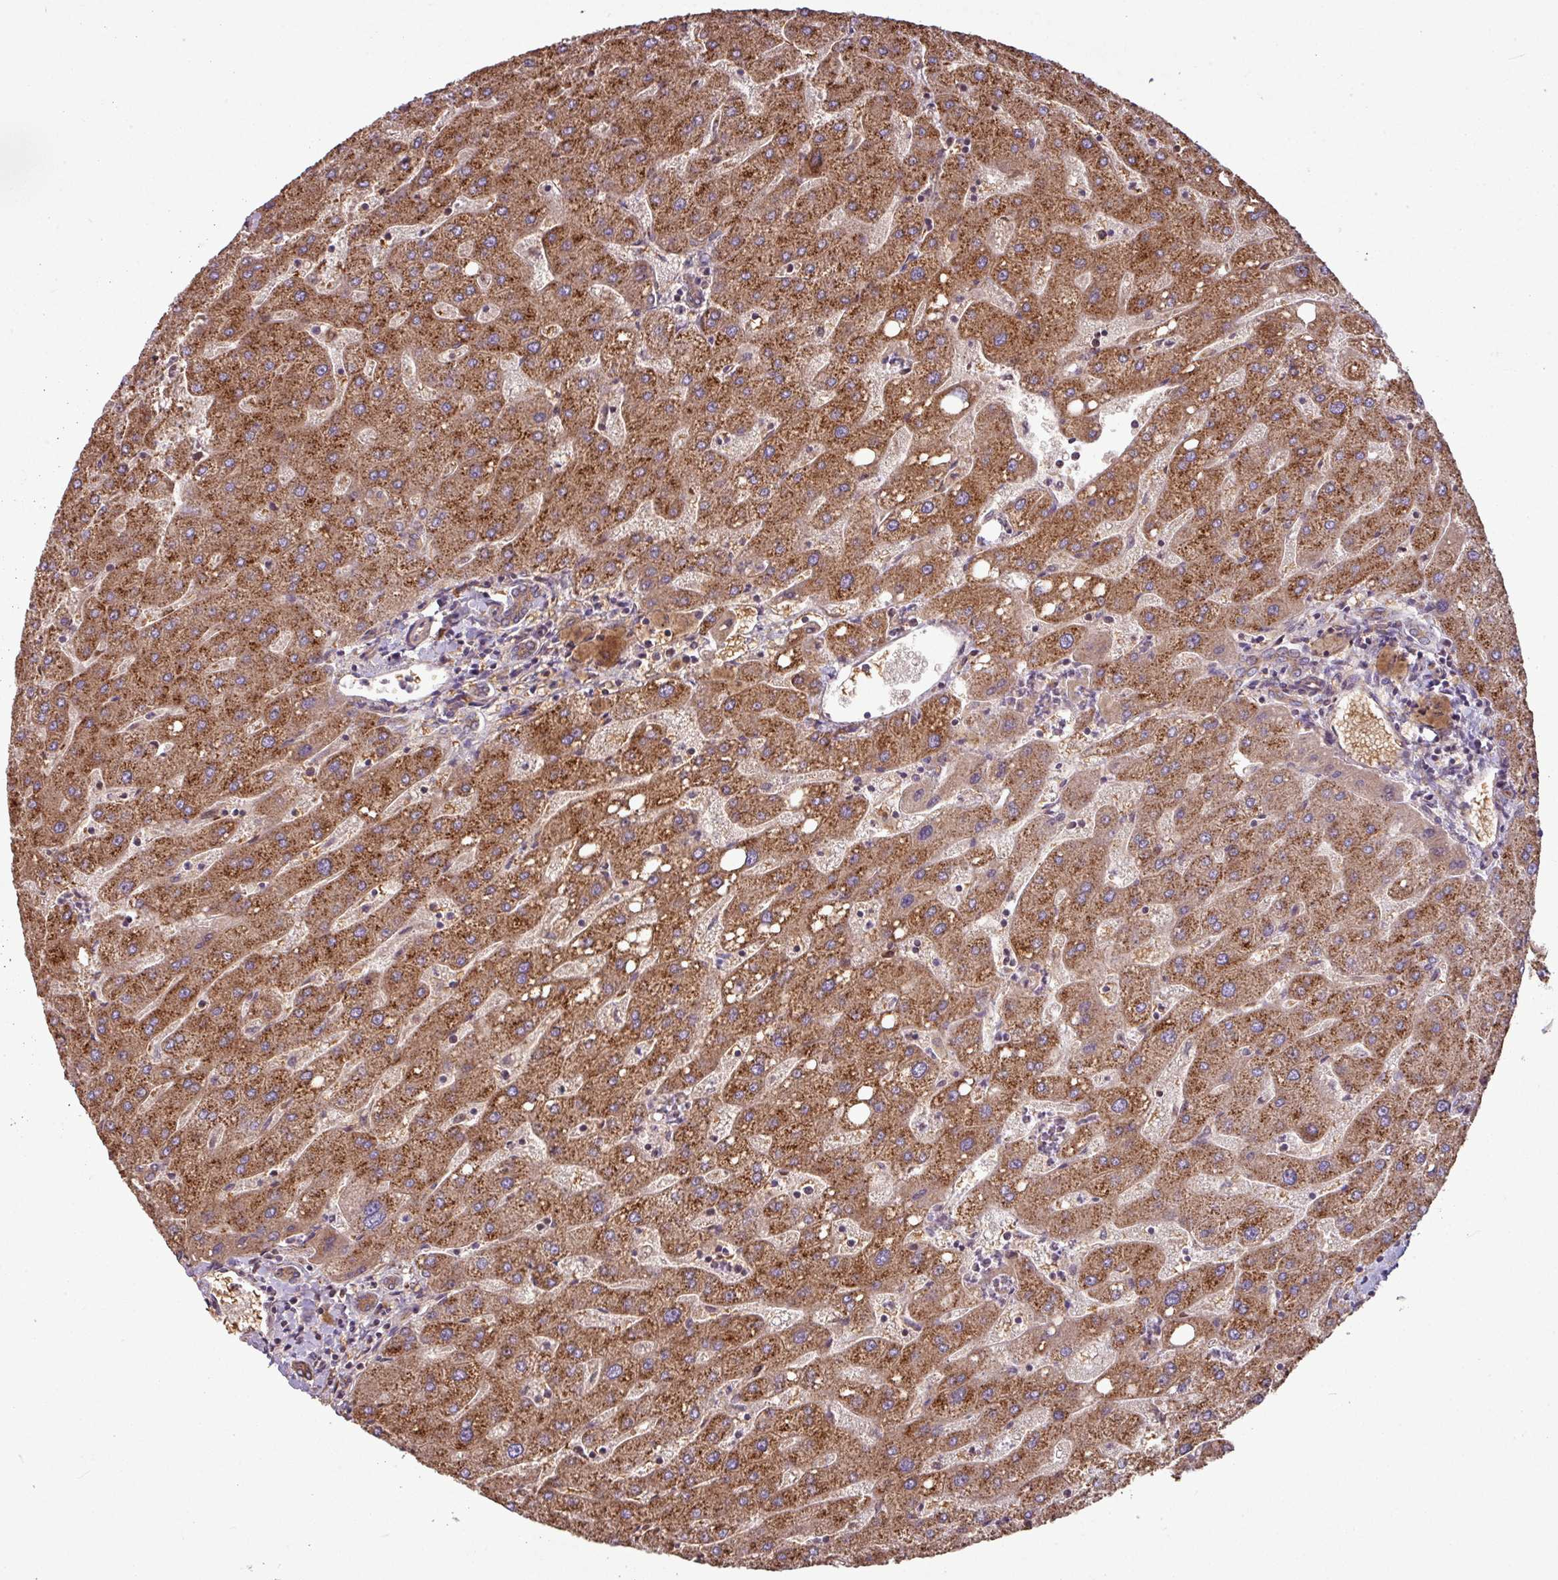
{"staining": {"intensity": "weak", "quantity": ">75%", "location": "cytoplasmic/membranous"}, "tissue": "liver", "cell_type": "Cholangiocytes", "image_type": "normal", "snomed": [{"axis": "morphology", "description": "Normal tissue, NOS"}, {"axis": "topography", "description": "Liver"}], "caption": "About >75% of cholangiocytes in benign liver exhibit weak cytoplasmic/membranous protein expression as visualized by brown immunohistochemical staining.", "gene": "NHSL2", "patient": {"sex": "male", "age": 67}}